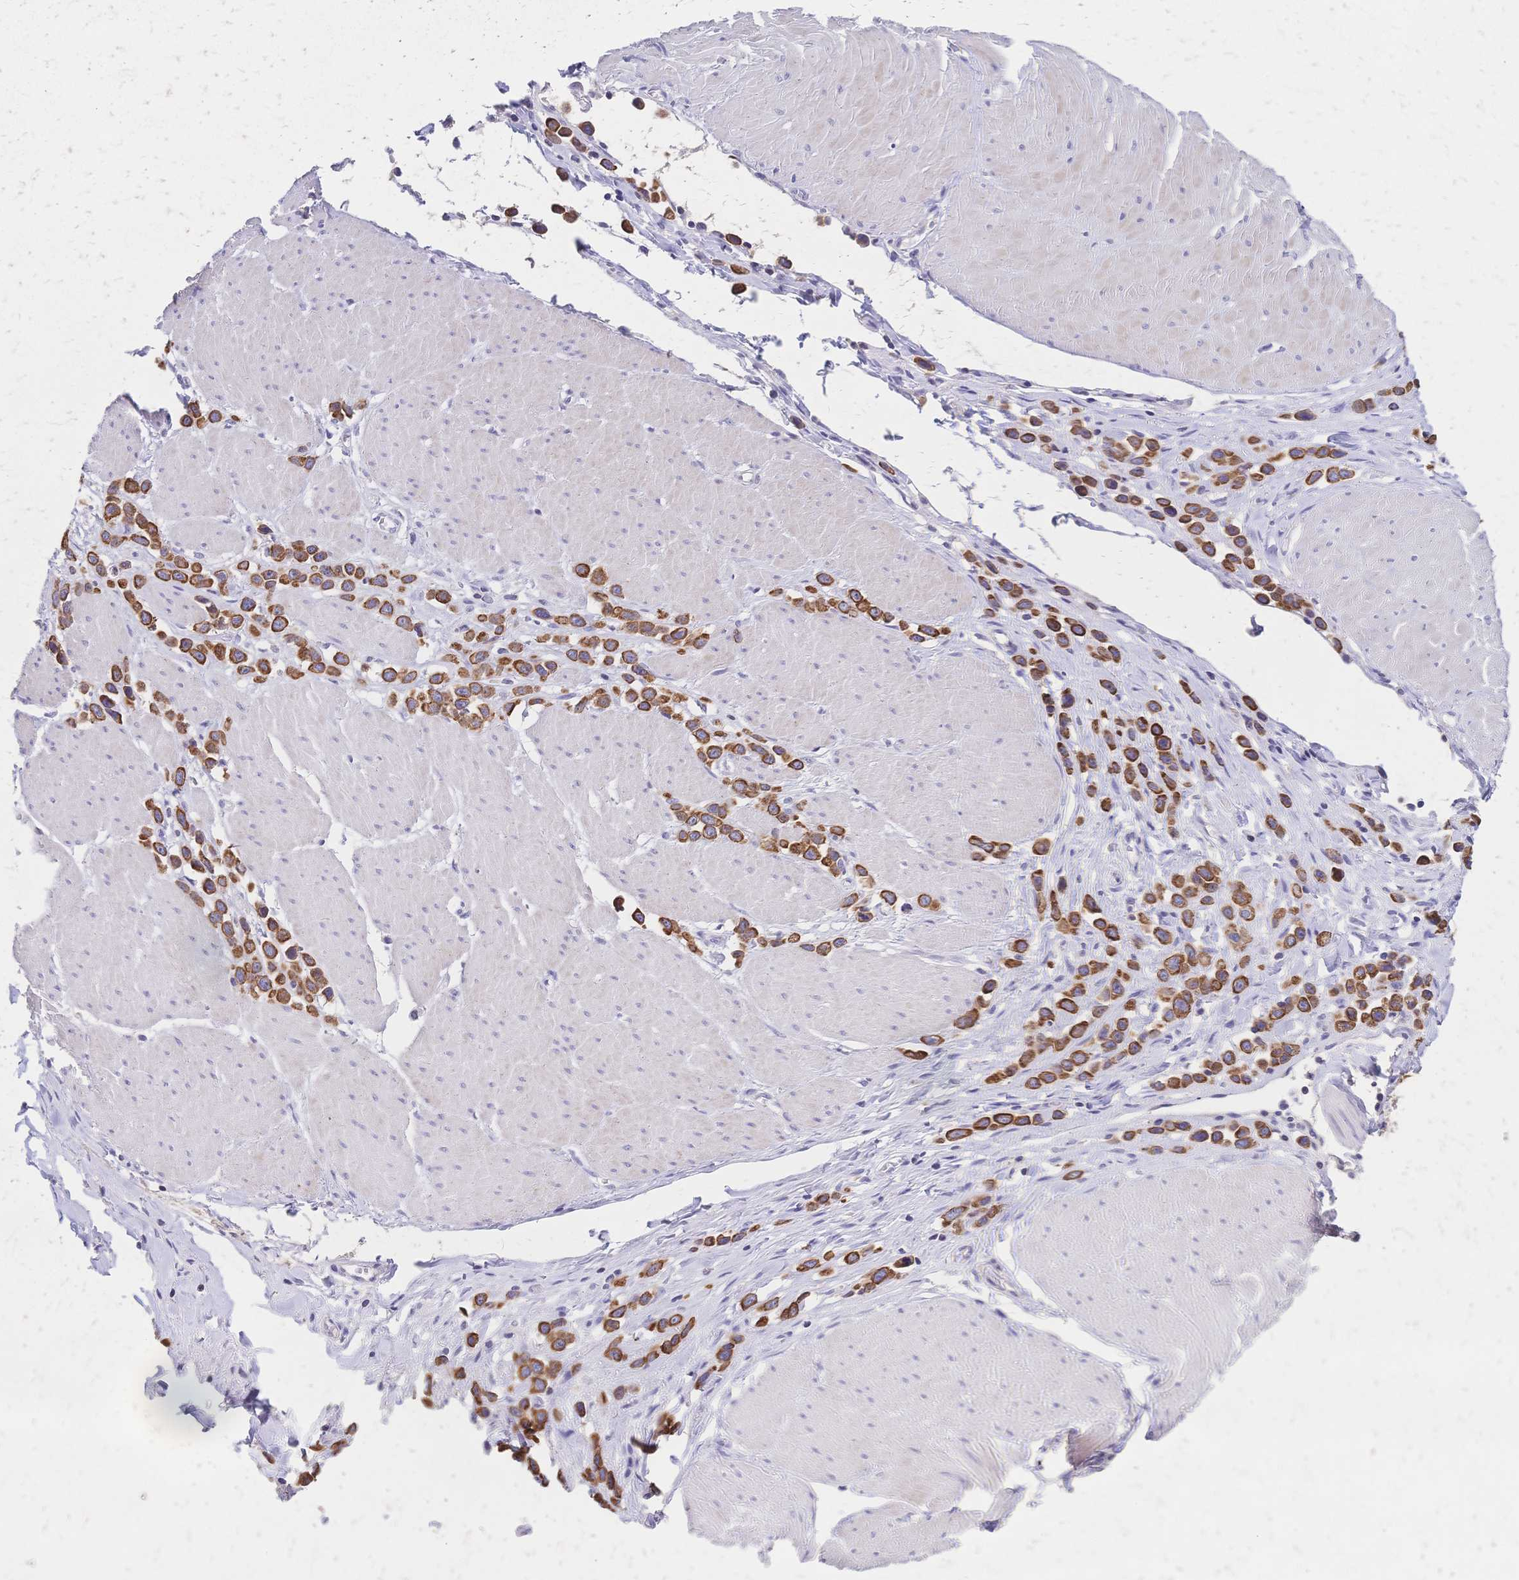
{"staining": {"intensity": "strong", "quantity": ">75%", "location": "cytoplasmic/membranous"}, "tissue": "stomach cancer", "cell_type": "Tumor cells", "image_type": "cancer", "snomed": [{"axis": "morphology", "description": "Adenocarcinoma, NOS"}, {"axis": "topography", "description": "Stomach"}], "caption": "Immunohistochemistry (IHC) staining of stomach cancer, which exhibits high levels of strong cytoplasmic/membranous staining in approximately >75% of tumor cells indicating strong cytoplasmic/membranous protein expression. The staining was performed using DAB (brown) for protein detection and nuclei were counterstained in hematoxylin (blue).", "gene": "DTNB", "patient": {"sex": "male", "age": 47}}